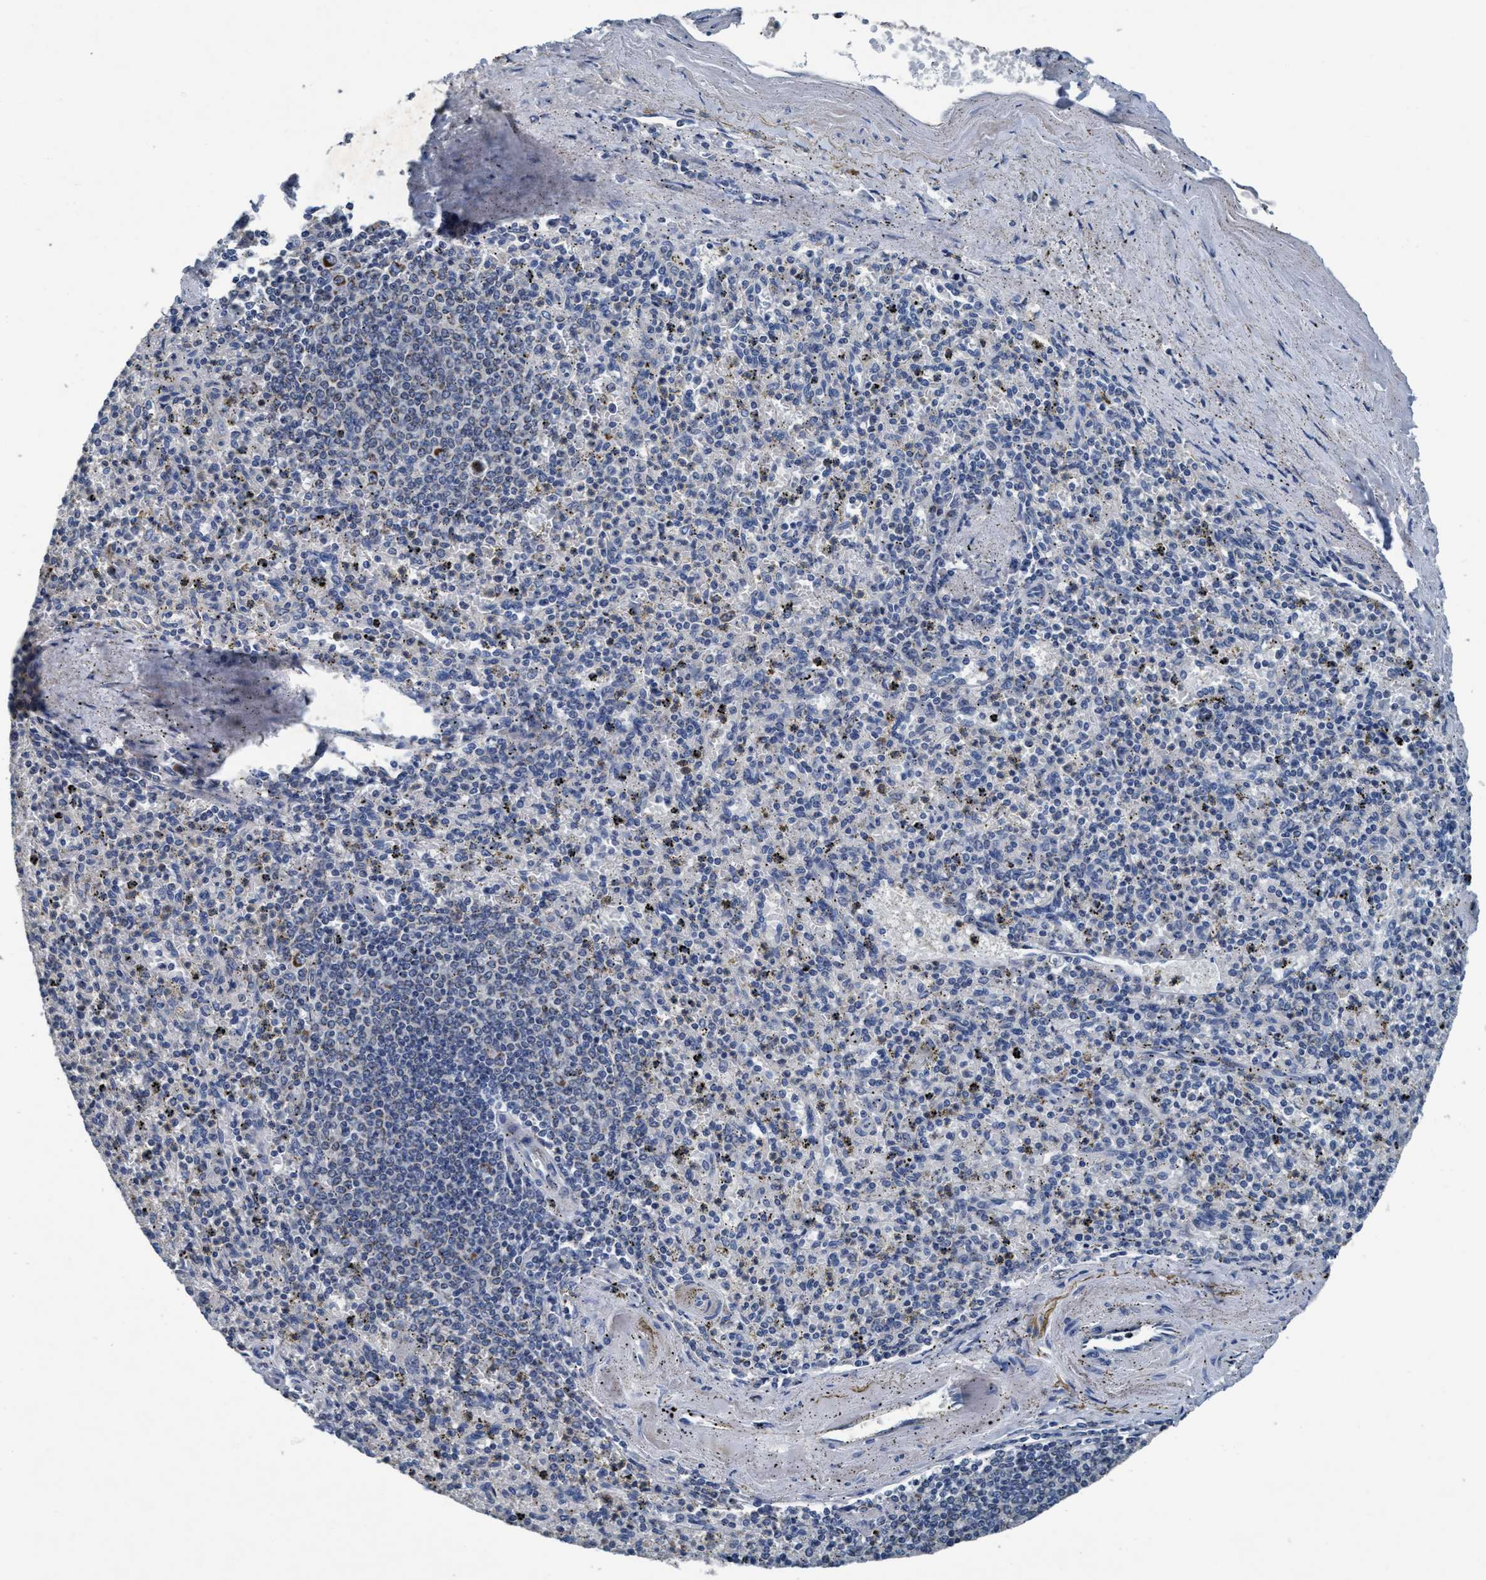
{"staining": {"intensity": "negative", "quantity": "none", "location": "none"}, "tissue": "spleen", "cell_type": "Cells in red pulp", "image_type": "normal", "snomed": [{"axis": "morphology", "description": "Normal tissue, NOS"}, {"axis": "topography", "description": "Spleen"}], "caption": "The micrograph shows no staining of cells in red pulp in benign spleen. (Stains: DAB (3,3'-diaminobenzidine) immunohistochemistry with hematoxylin counter stain, Microscopy: brightfield microscopy at high magnification).", "gene": "ANKFN1", "patient": {"sex": "male", "age": 72}}